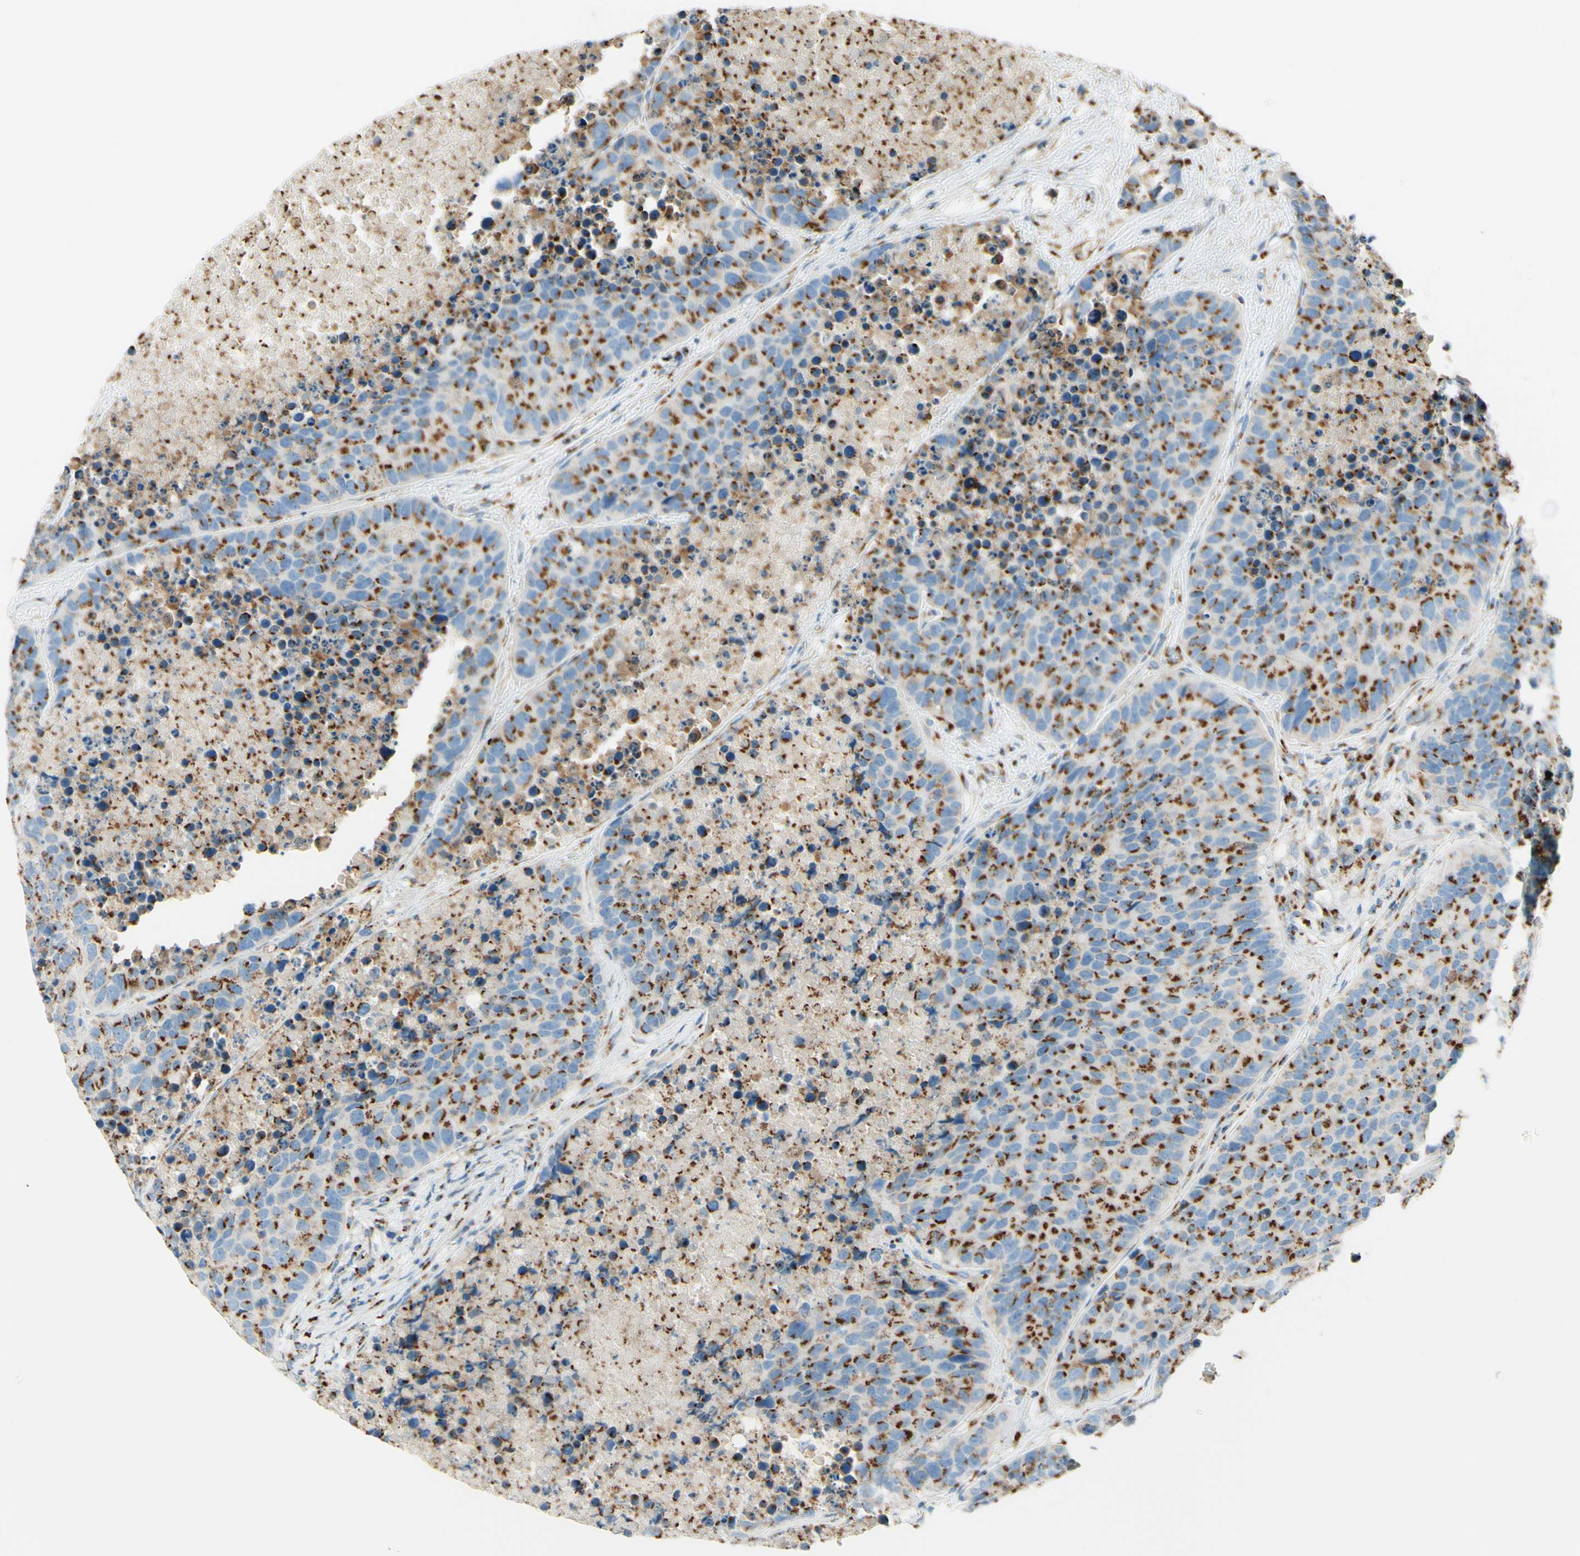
{"staining": {"intensity": "strong", "quantity": ">75%", "location": "cytoplasmic/membranous"}, "tissue": "carcinoid", "cell_type": "Tumor cells", "image_type": "cancer", "snomed": [{"axis": "morphology", "description": "Carcinoid, malignant, NOS"}, {"axis": "topography", "description": "Lung"}], "caption": "Immunohistochemical staining of carcinoid reveals high levels of strong cytoplasmic/membranous staining in approximately >75% of tumor cells. The staining was performed using DAB, with brown indicating positive protein expression. Nuclei are stained blue with hematoxylin.", "gene": "GOLGB1", "patient": {"sex": "male", "age": 60}}